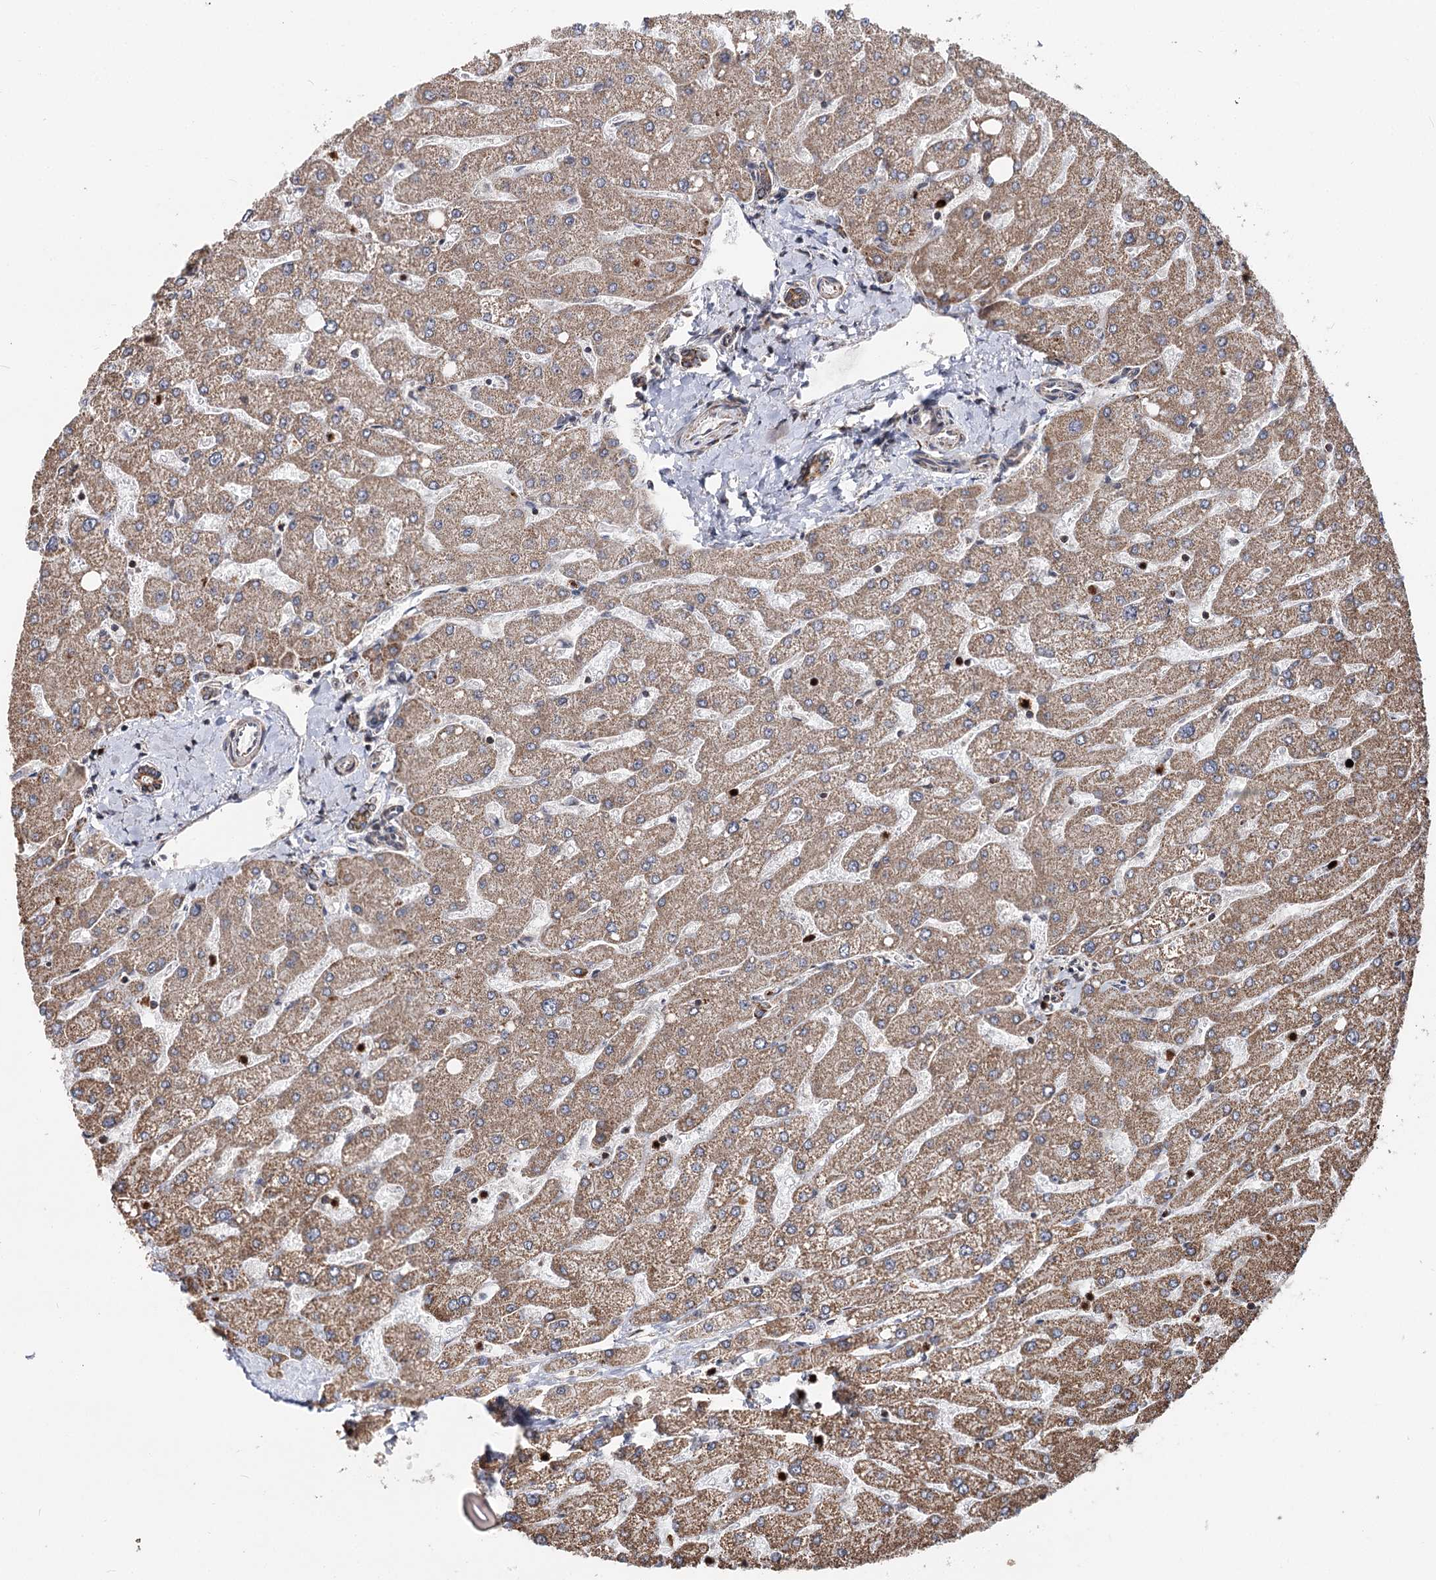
{"staining": {"intensity": "moderate", "quantity": ">75%", "location": "cytoplasmic/membranous"}, "tissue": "liver", "cell_type": "Cholangiocytes", "image_type": "normal", "snomed": [{"axis": "morphology", "description": "Normal tissue, NOS"}, {"axis": "topography", "description": "Liver"}], "caption": "Protein expression analysis of unremarkable liver exhibits moderate cytoplasmic/membranous expression in about >75% of cholangiocytes. Nuclei are stained in blue.", "gene": "FGFR1OP2", "patient": {"sex": "male", "age": 55}}